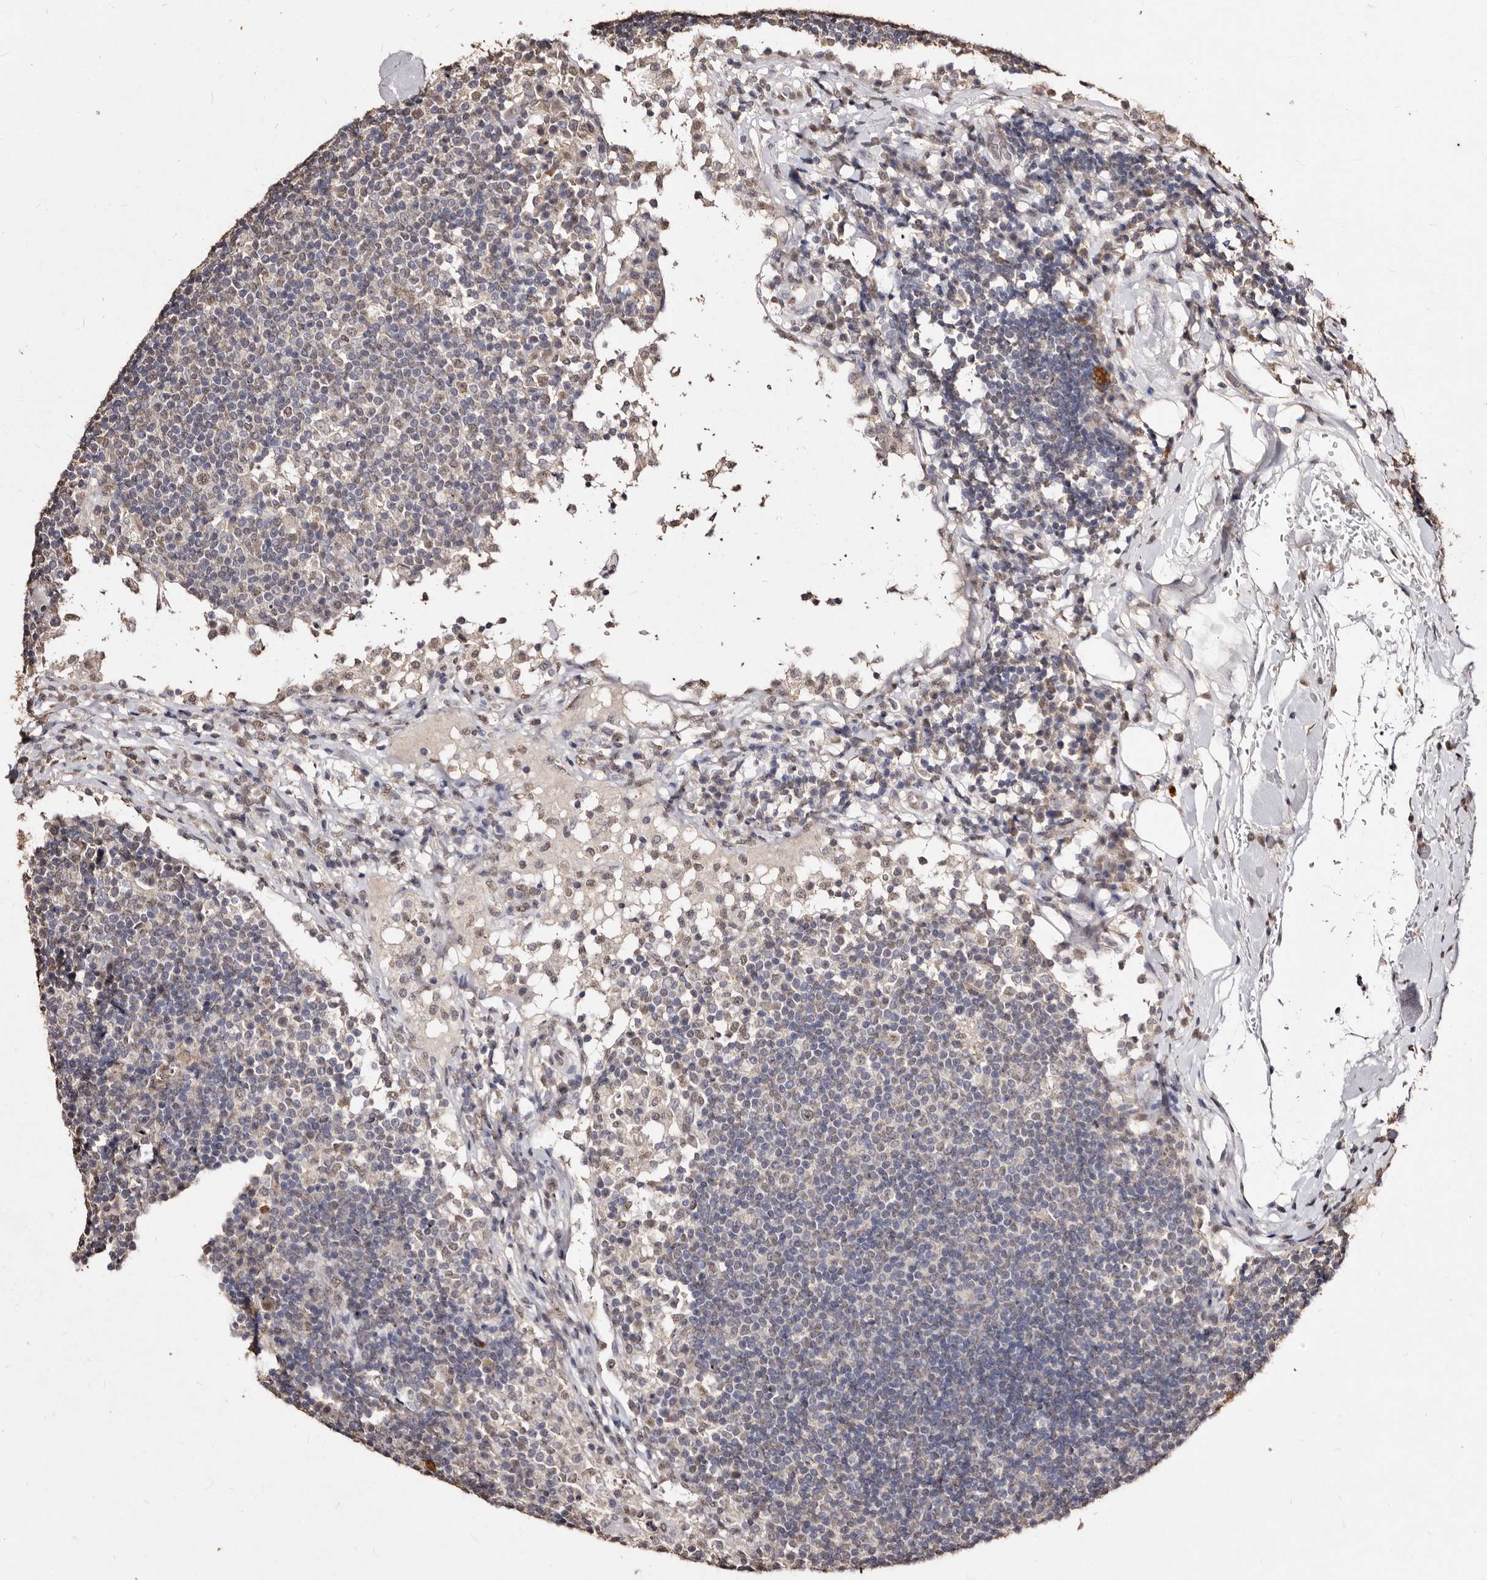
{"staining": {"intensity": "weak", "quantity": "<25%", "location": "nuclear"}, "tissue": "lymph node", "cell_type": "Germinal center cells", "image_type": "normal", "snomed": [{"axis": "morphology", "description": "Normal tissue, NOS"}, {"axis": "topography", "description": "Lymph node"}], "caption": "This is a photomicrograph of immunohistochemistry (IHC) staining of benign lymph node, which shows no staining in germinal center cells.", "gene": "ERBB4", "patient": {"sex": "female", "age": 53}}